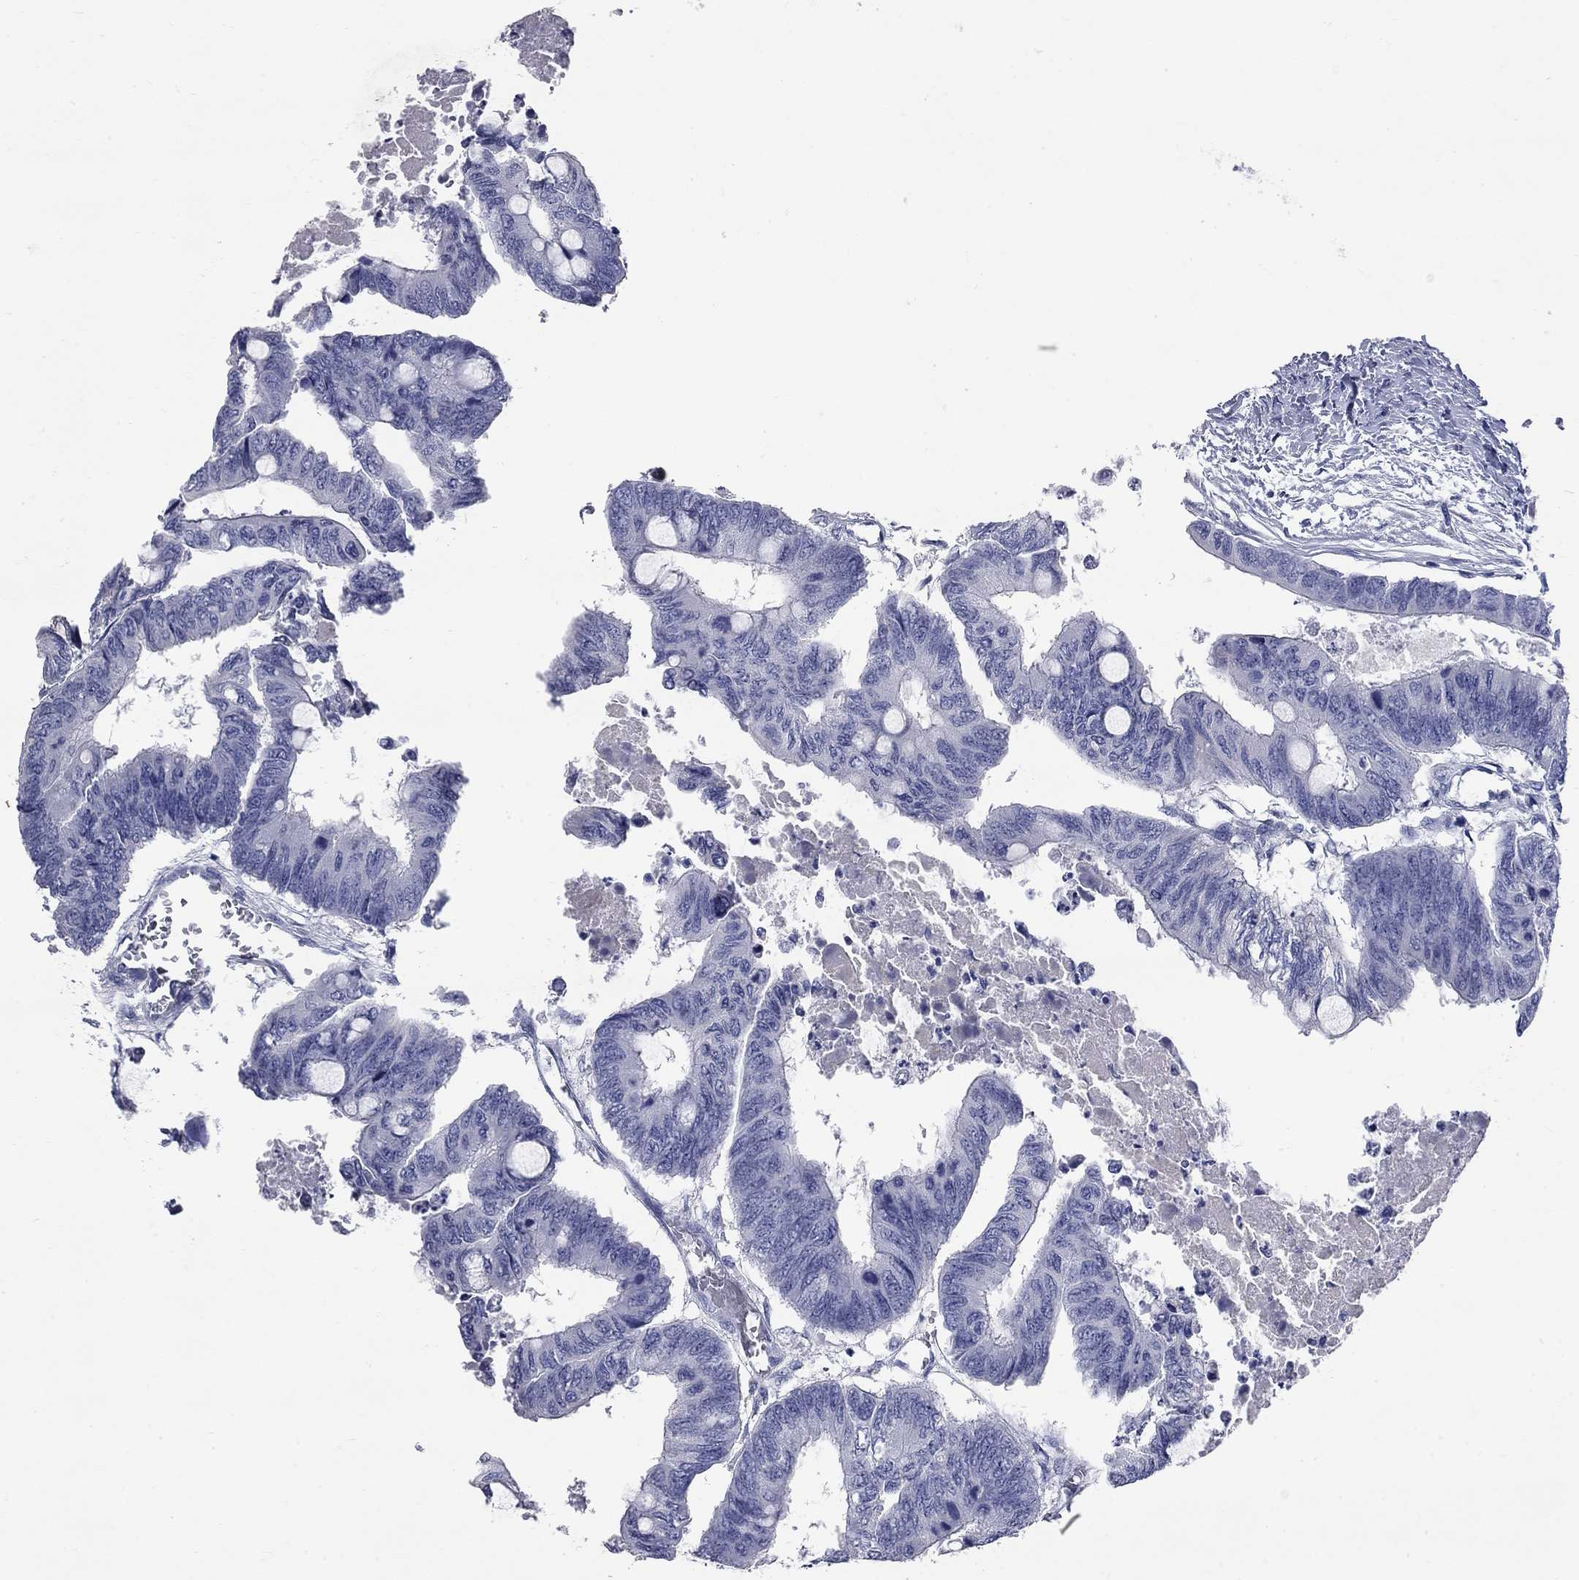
{"staining": {"intensity": "negative", "quantity": "none", "location": "none"}, "tissue": "colorectal cancer", "cell_type": "Tumor cells", "image_type": "cancer", "snomed": [{"axis": "morphology", "description": "Normal tissue, NOS"}, {"axis": "morphology", "description": "Adenocarcinoma, NOS"}, {"axis": "topography", "description": "Rectum"}, {"axis": "topography", "description": "Peripheral nerve tissue"}], "caption": "An immunohistochemistry micrograph of colorectal cancer is shown. There is no staining in tumor cells of colorectal cancer.", "gene": "SYT12", "patient": {"sex": "male", "age": 92}}